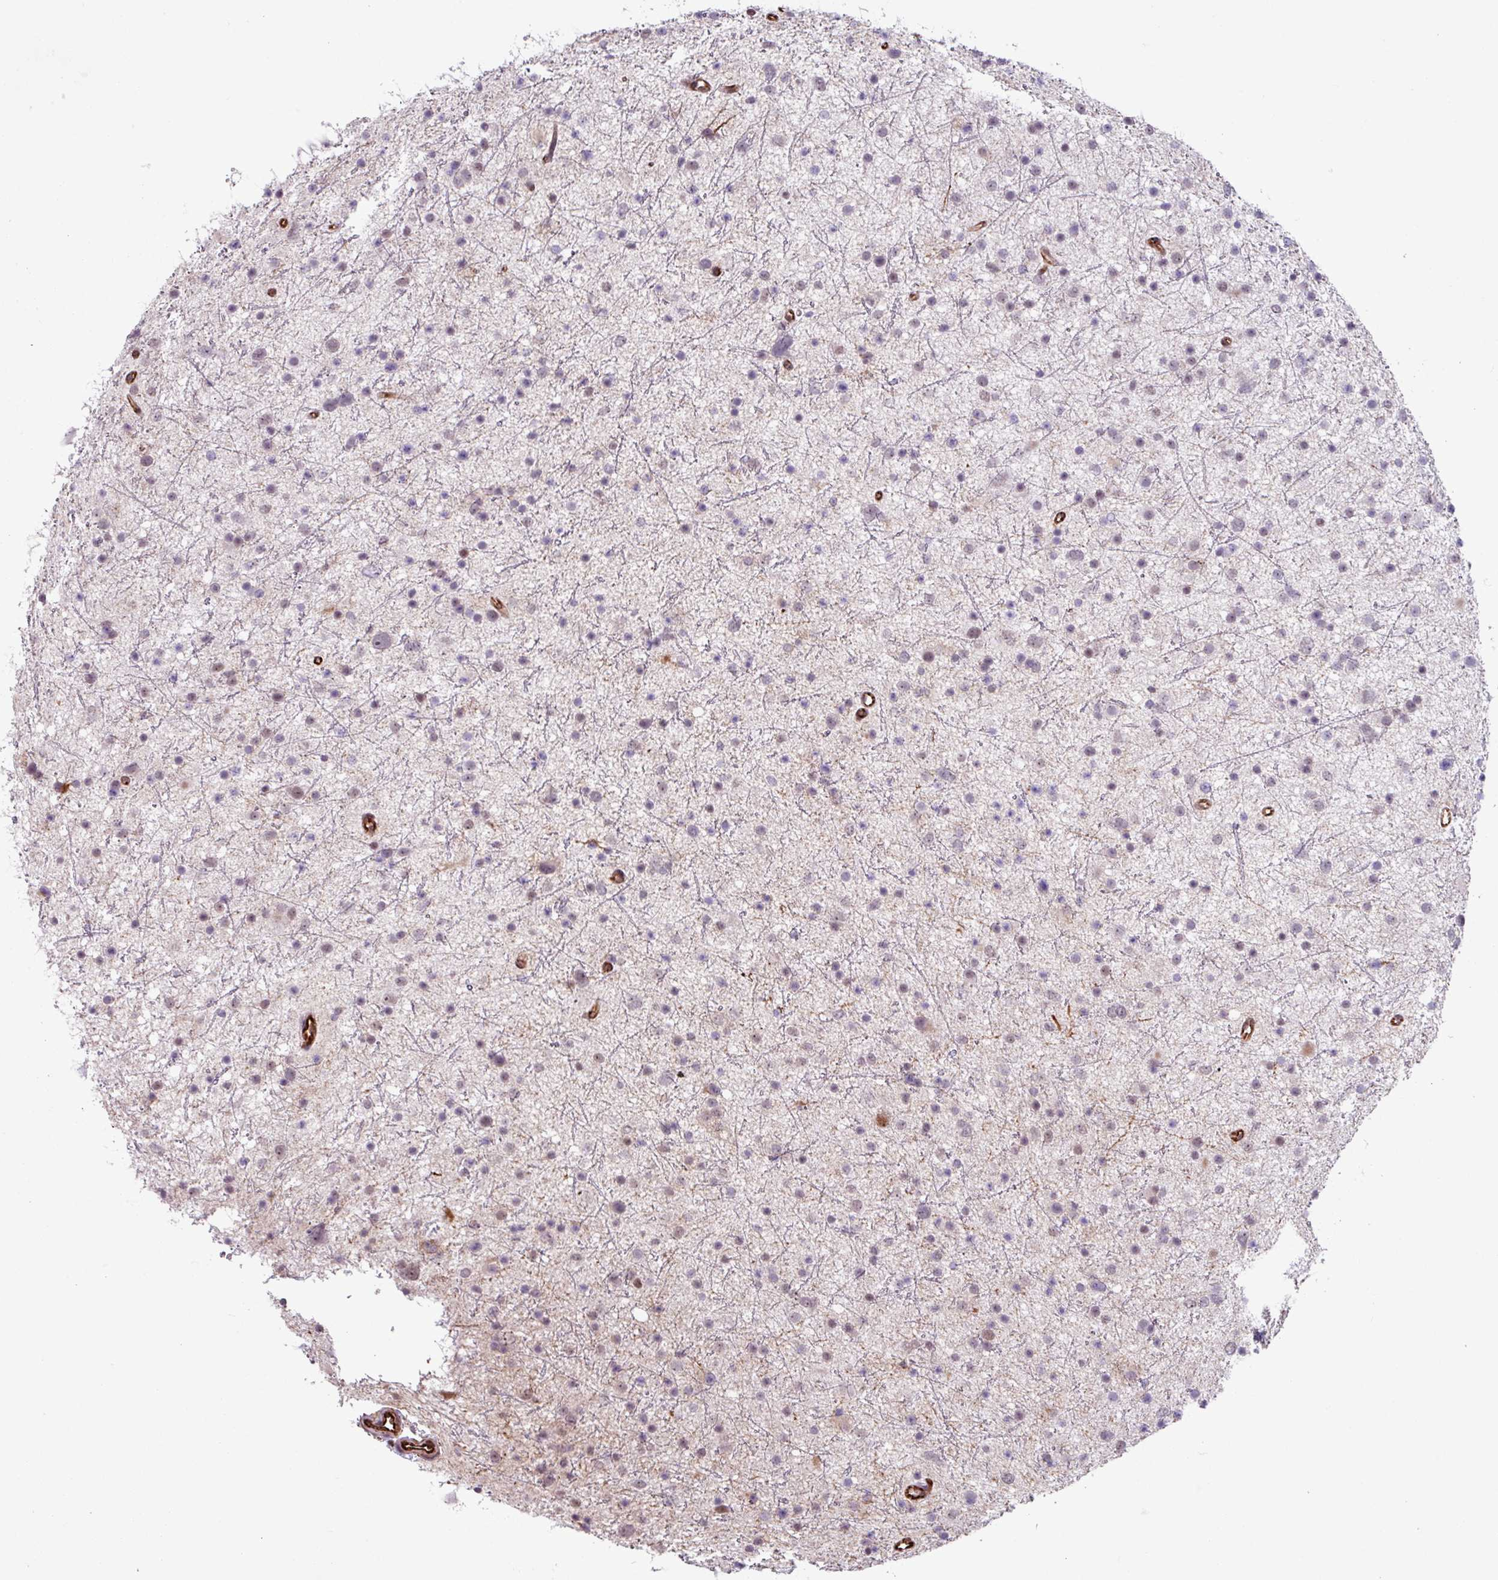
{"staining": {"intensity": "weak", "quantity": "<25%", "location": "nuclear"}, "tissue": "glioma", "cell_type": "Tumor cells", "image_type": "cancer", "snomed": [{"axis": "morphology", "description": "Glioma, malignant, Low grade"}, {"axis": "topography", "description": "Cerebral cortex"}], "caption": "The IHC image has no significant positivity in tumor cells of glioma tissue.", "gene": "CHD3", "patient": {"sex": "female", "age": 39}}